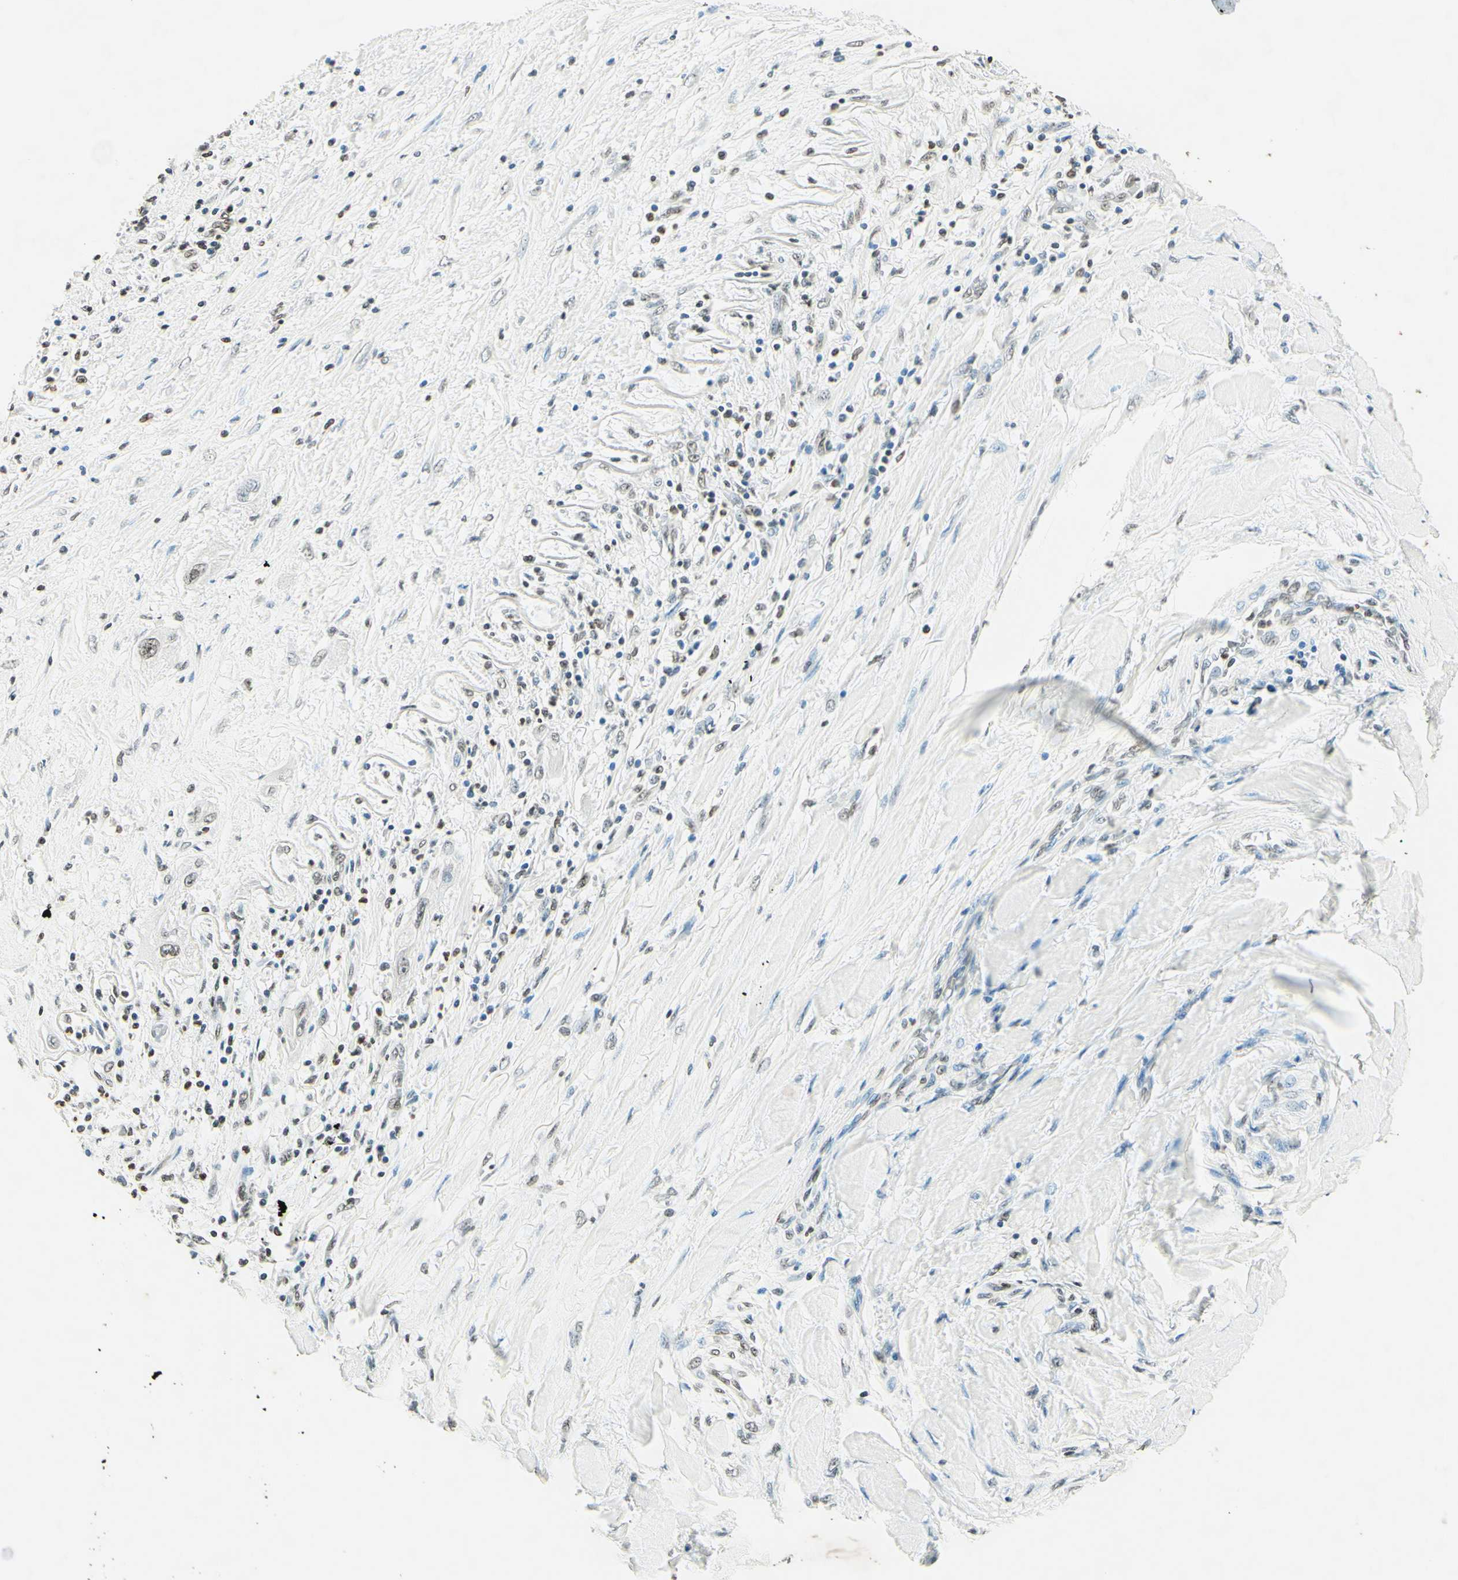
{"staining": {"intensity": "weak", "quantity": "25%-75%", "location": "nuclear"}, "tissue": "lung cancer", "cell_type": "Tumor cells", "image_type": "cancer", "snomed": [{"axis": "morphology", "description": "Squamous cell carcinoma, NOS"}, {"axis": "topography", "description": "Lung"}], "caption": "About 25%-75% of tumor cells in lung squamous cell carcinoma reveal weak nuclear protein staining as visualized by brown immunohistochemical staining.", "gene": "MSH2", "patient": {"sex": "female", "age": 47}}